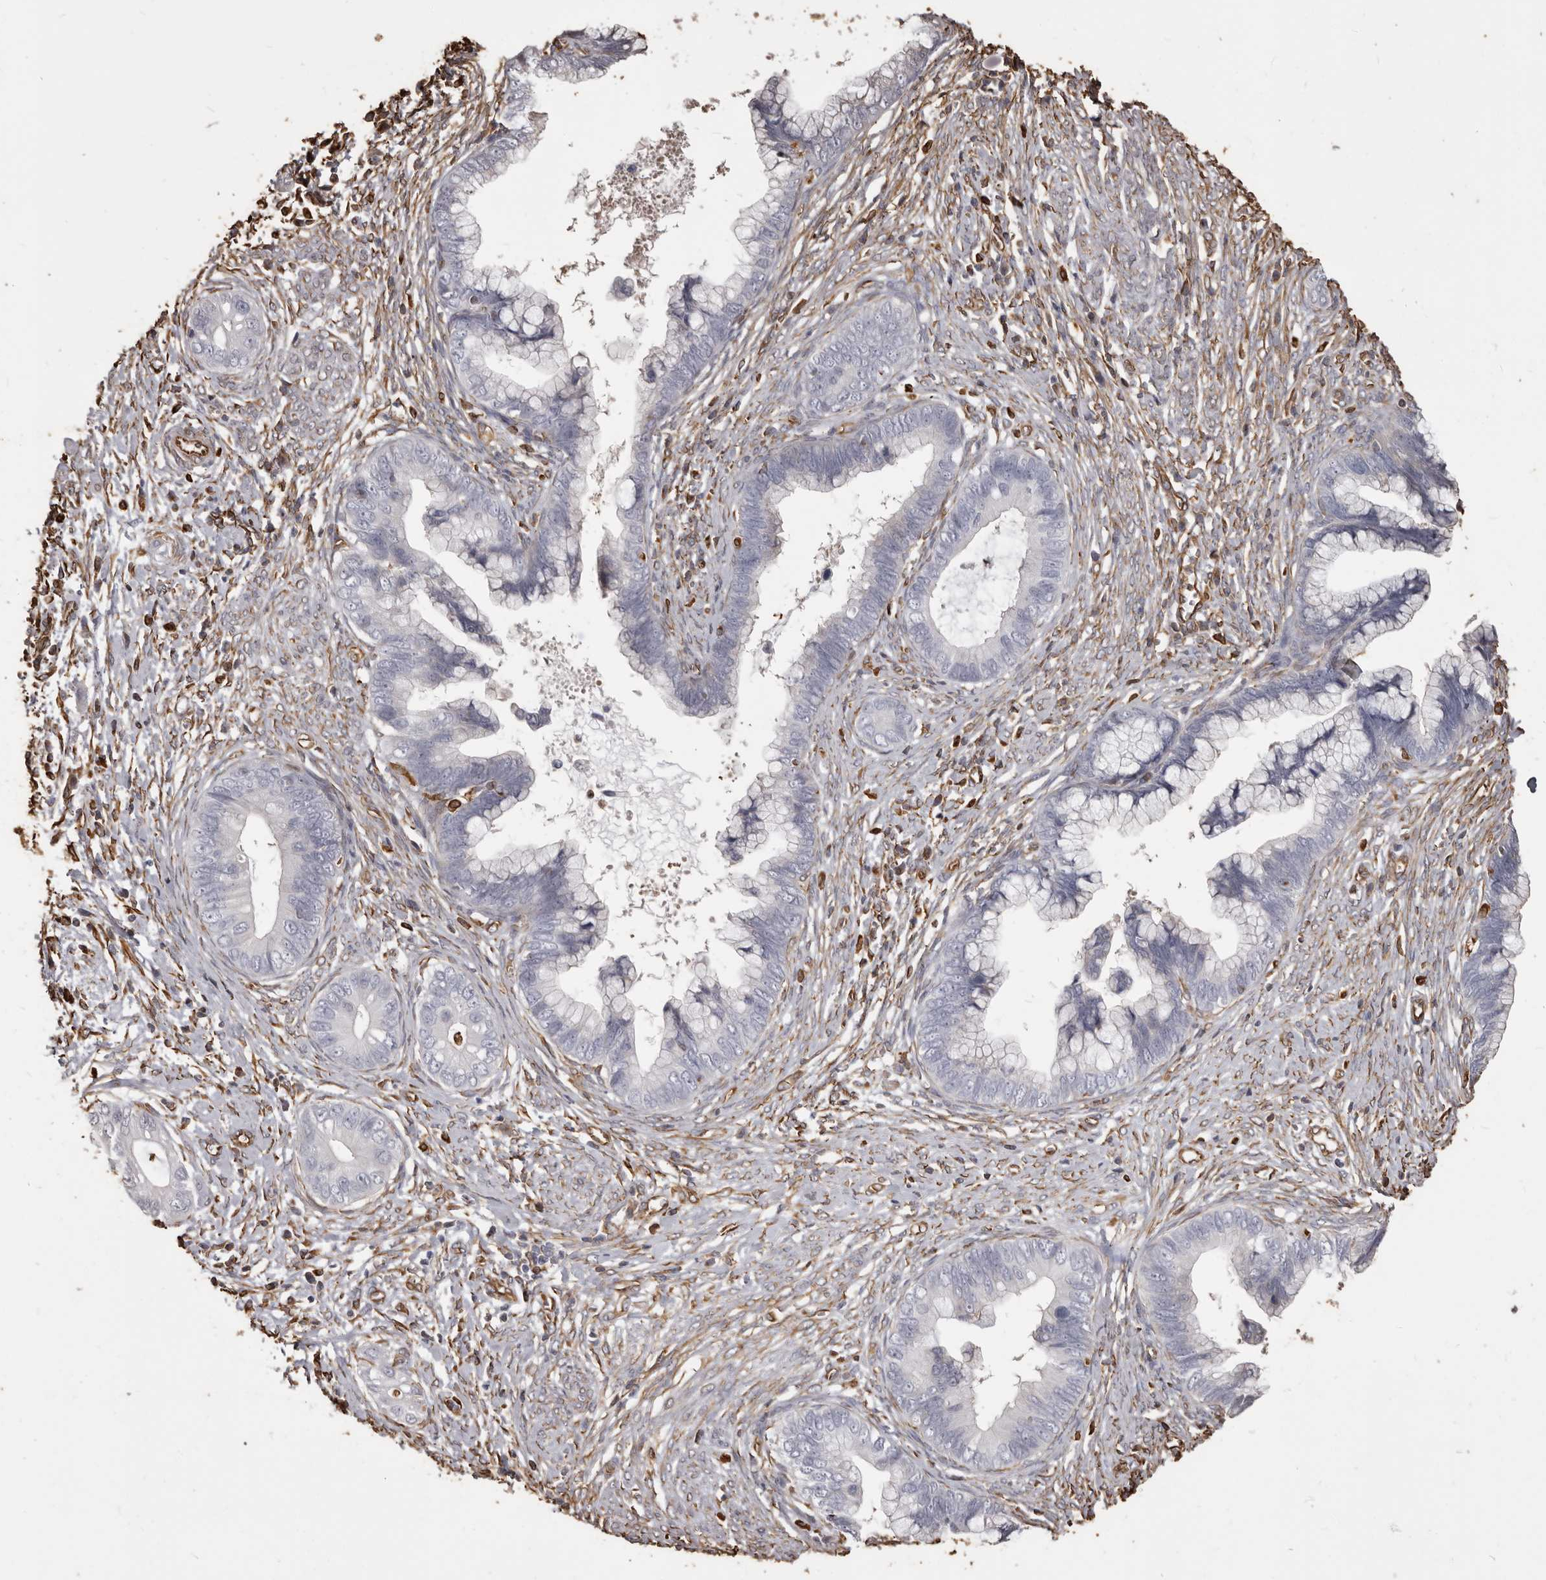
{"staining": {"intensity": "negative", "quantity": "none", "location": "none"}, "tissue": "cervical cancer", "cell_type": "Tumor cells", "image_type": "cancer", "snomed": [{"axis": "morphology", "description": "Adenocarcinoma, NOS"}, {"axis": "topography", "description": "Cervix"}], "caption": "Human adenocarcinoma (cervical) stained for a protein using IHC displays no staining in tumor cells.", "gene": "MTURN", "patient": {"sex": "female", "age": 44}}